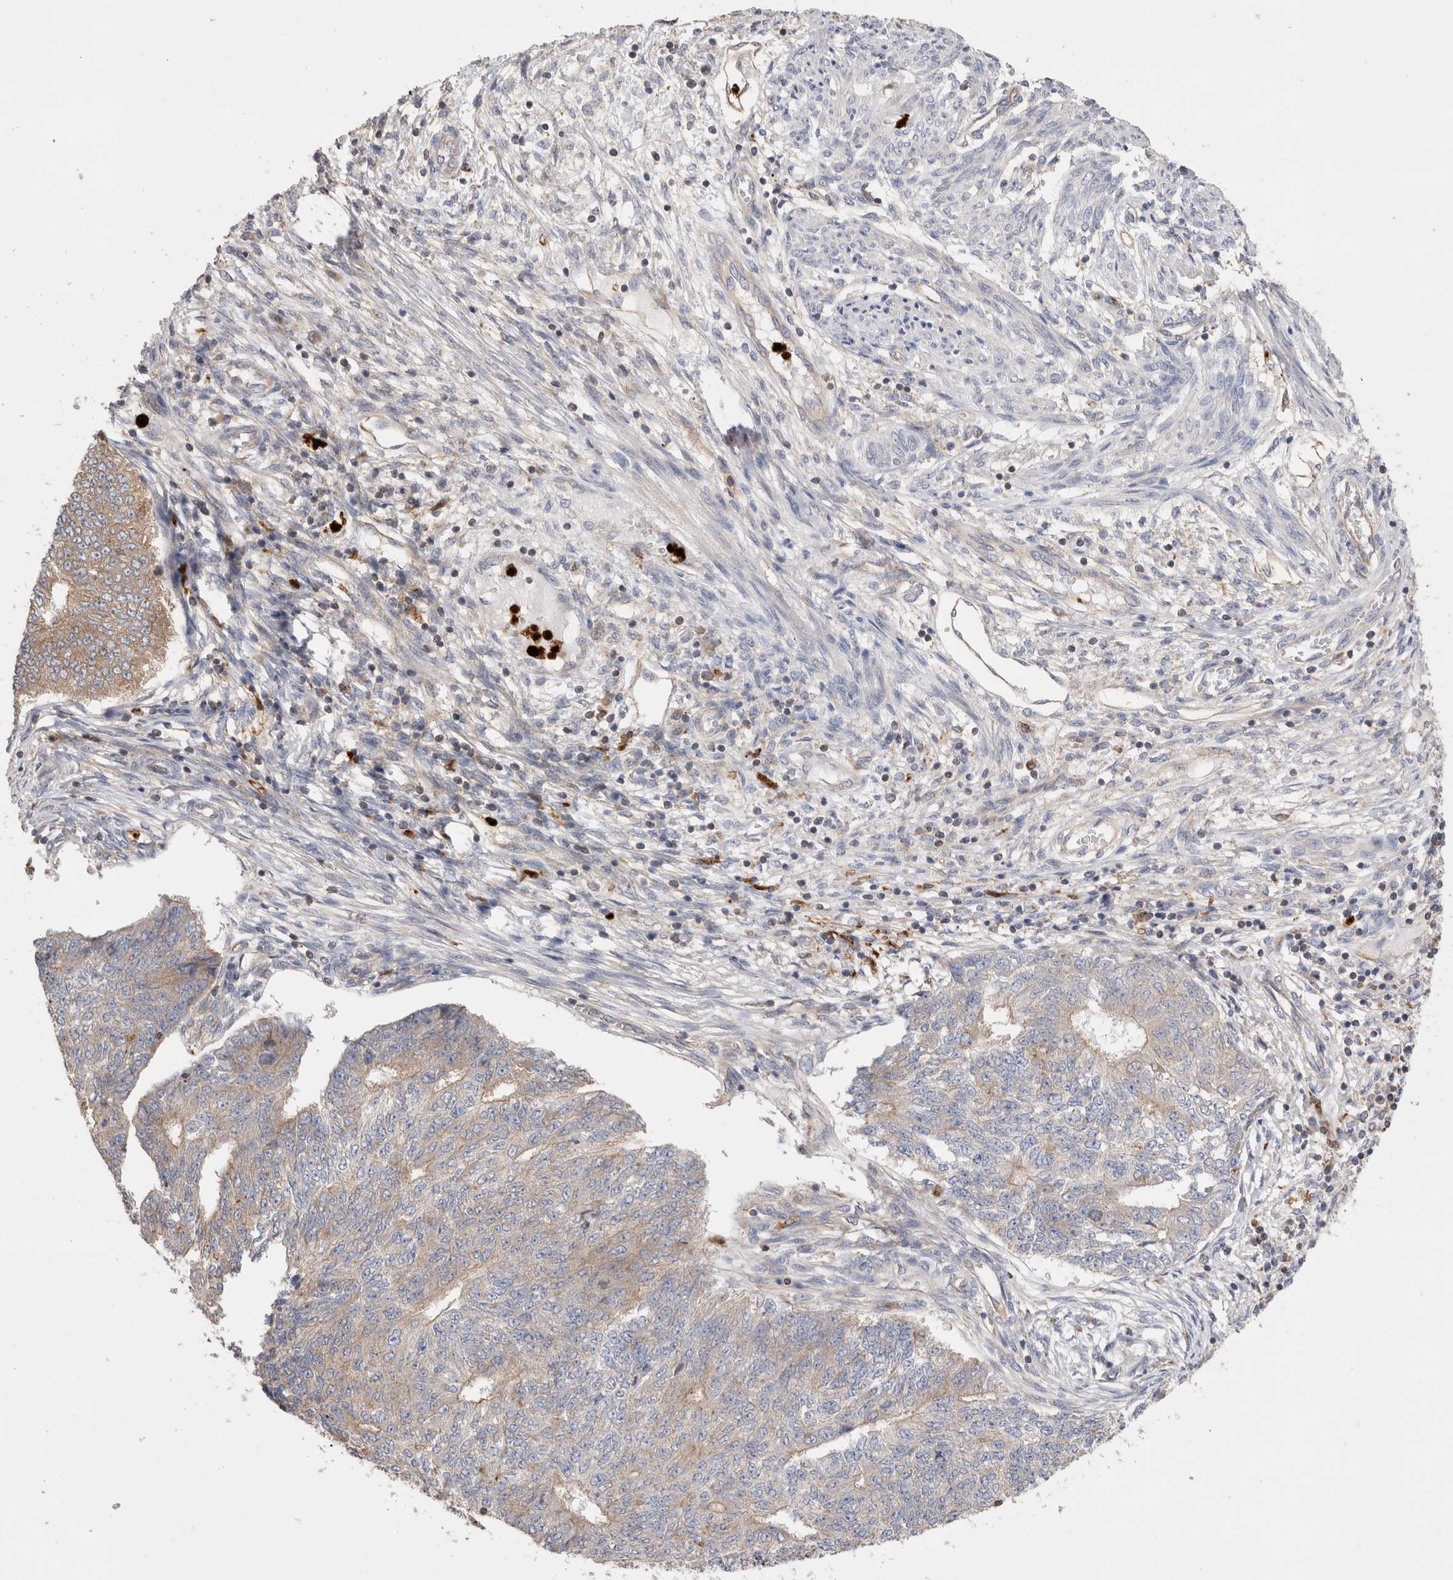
{"staining": {"intensity": "weak", "quantity": "<25%", "location": "cytoplasmic/membranous"}, "tissue": "endometrial cancer", "cell_type": "Tumor cells", "image_type": "cancer", "snomed": [{"axis": "morphology", "description": "Adenocarcinoma, NOS"}, {"axis": "topography", "description": "Endometrium"}], "caption": "Endometrial adenocarcinoma was stained to show a protein in brown. There is no significant expression in tumor cells.", "gene": "NXT2", "patient": {"sex": "female", "age": 32}}